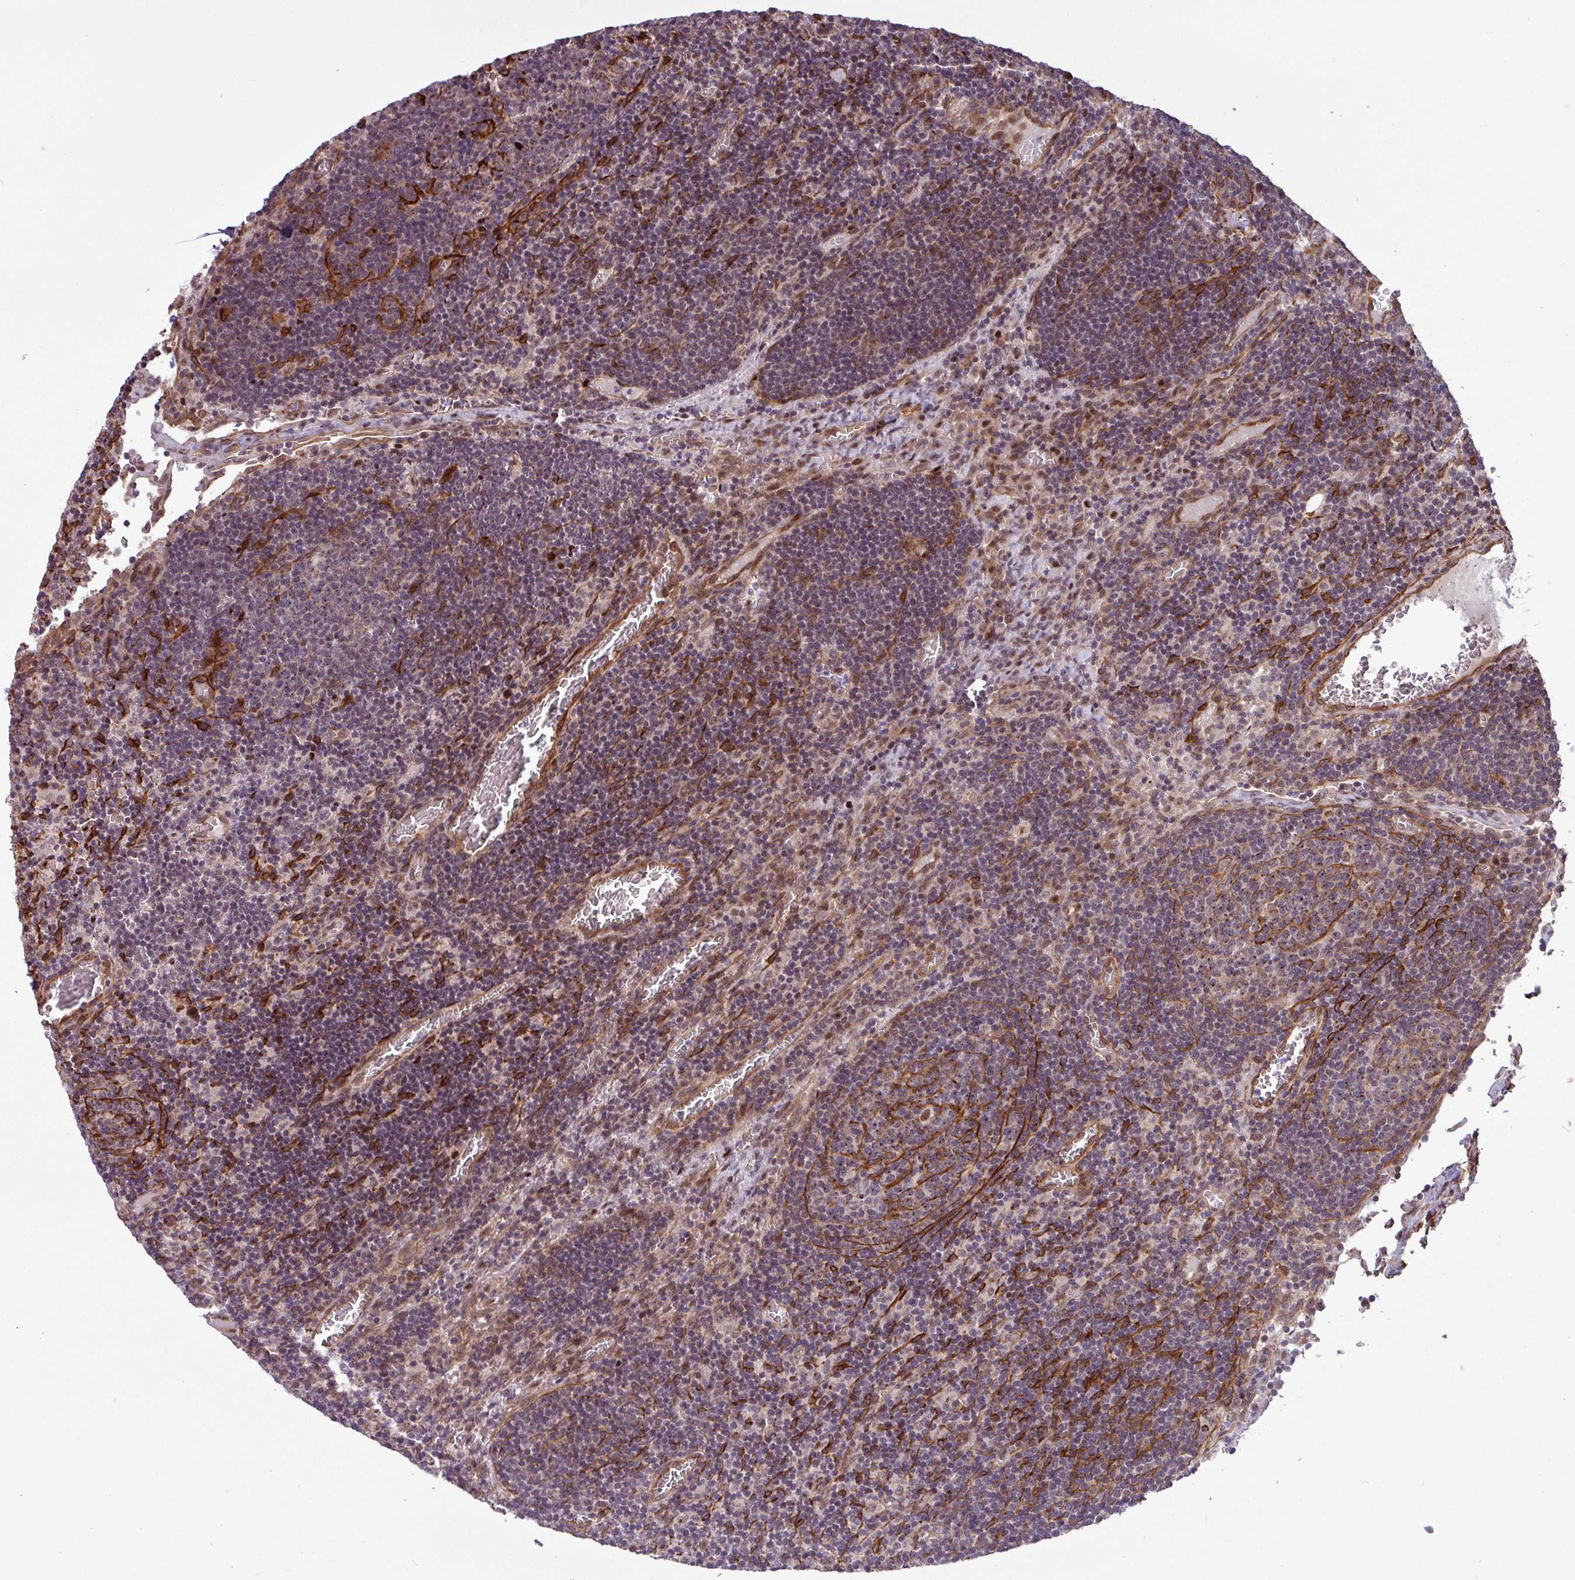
{"staining": {"intensity": "weak", "quantity": "<25%", "location": "cytoplasmic/membranous"}, "tissue": "lymph node", "cell_type": "Germinal center cells", "image_type": "normal", "snomed": [{"axis": "morphology", "description": "Normal tissue, NOS"}, {"axis": "topography", "description": "Lymph node"}], "caption": "This image is of benign lymph node stained with immunohistochemistry (IHC) to label a protein in brown with the nuclei are counter-stained blue. There is no positivity in germinal center cells.", "gene": "C7orf50", "patient": {"sex": "male", "age": 50}}